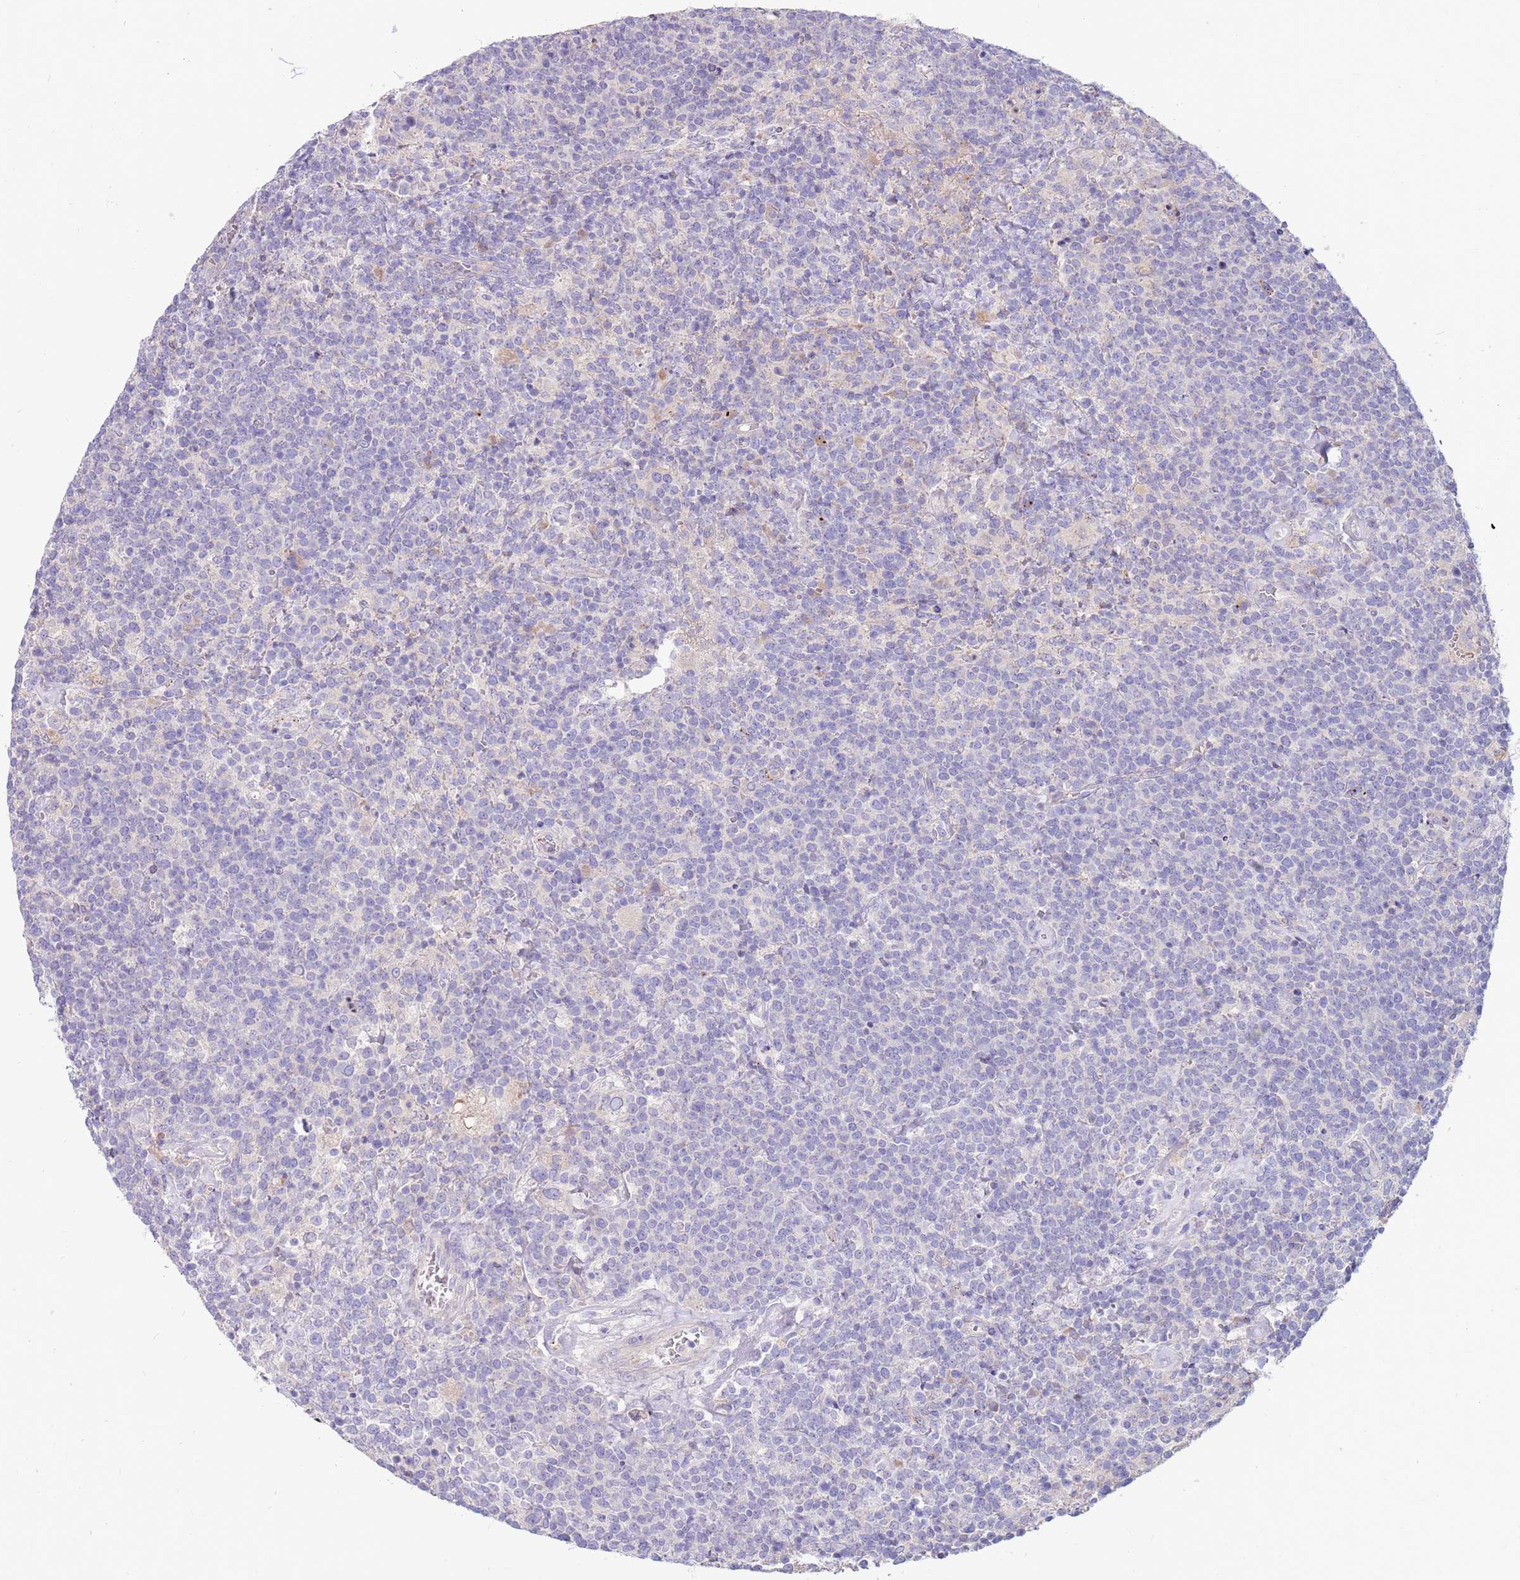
{"staining": {"intensity": "negative", "quantity": "none", "location": "none"}, "tissue": "lymphoma", "cell_type": "Tumor cells", "image_type": "cancer", "snomed": [{"axis": "morphology", "description": "Malignant lymphoma, non-Hodgkin's type, High grade"}, {"axis": "topography", "description": "Lymph node"}], "caption": "Immunohistochemical staining of lymphoma reveals no significant staining in tumor cells.", "gene": "SLC44A4", "patient": {"sex": "male", "age": 61}}